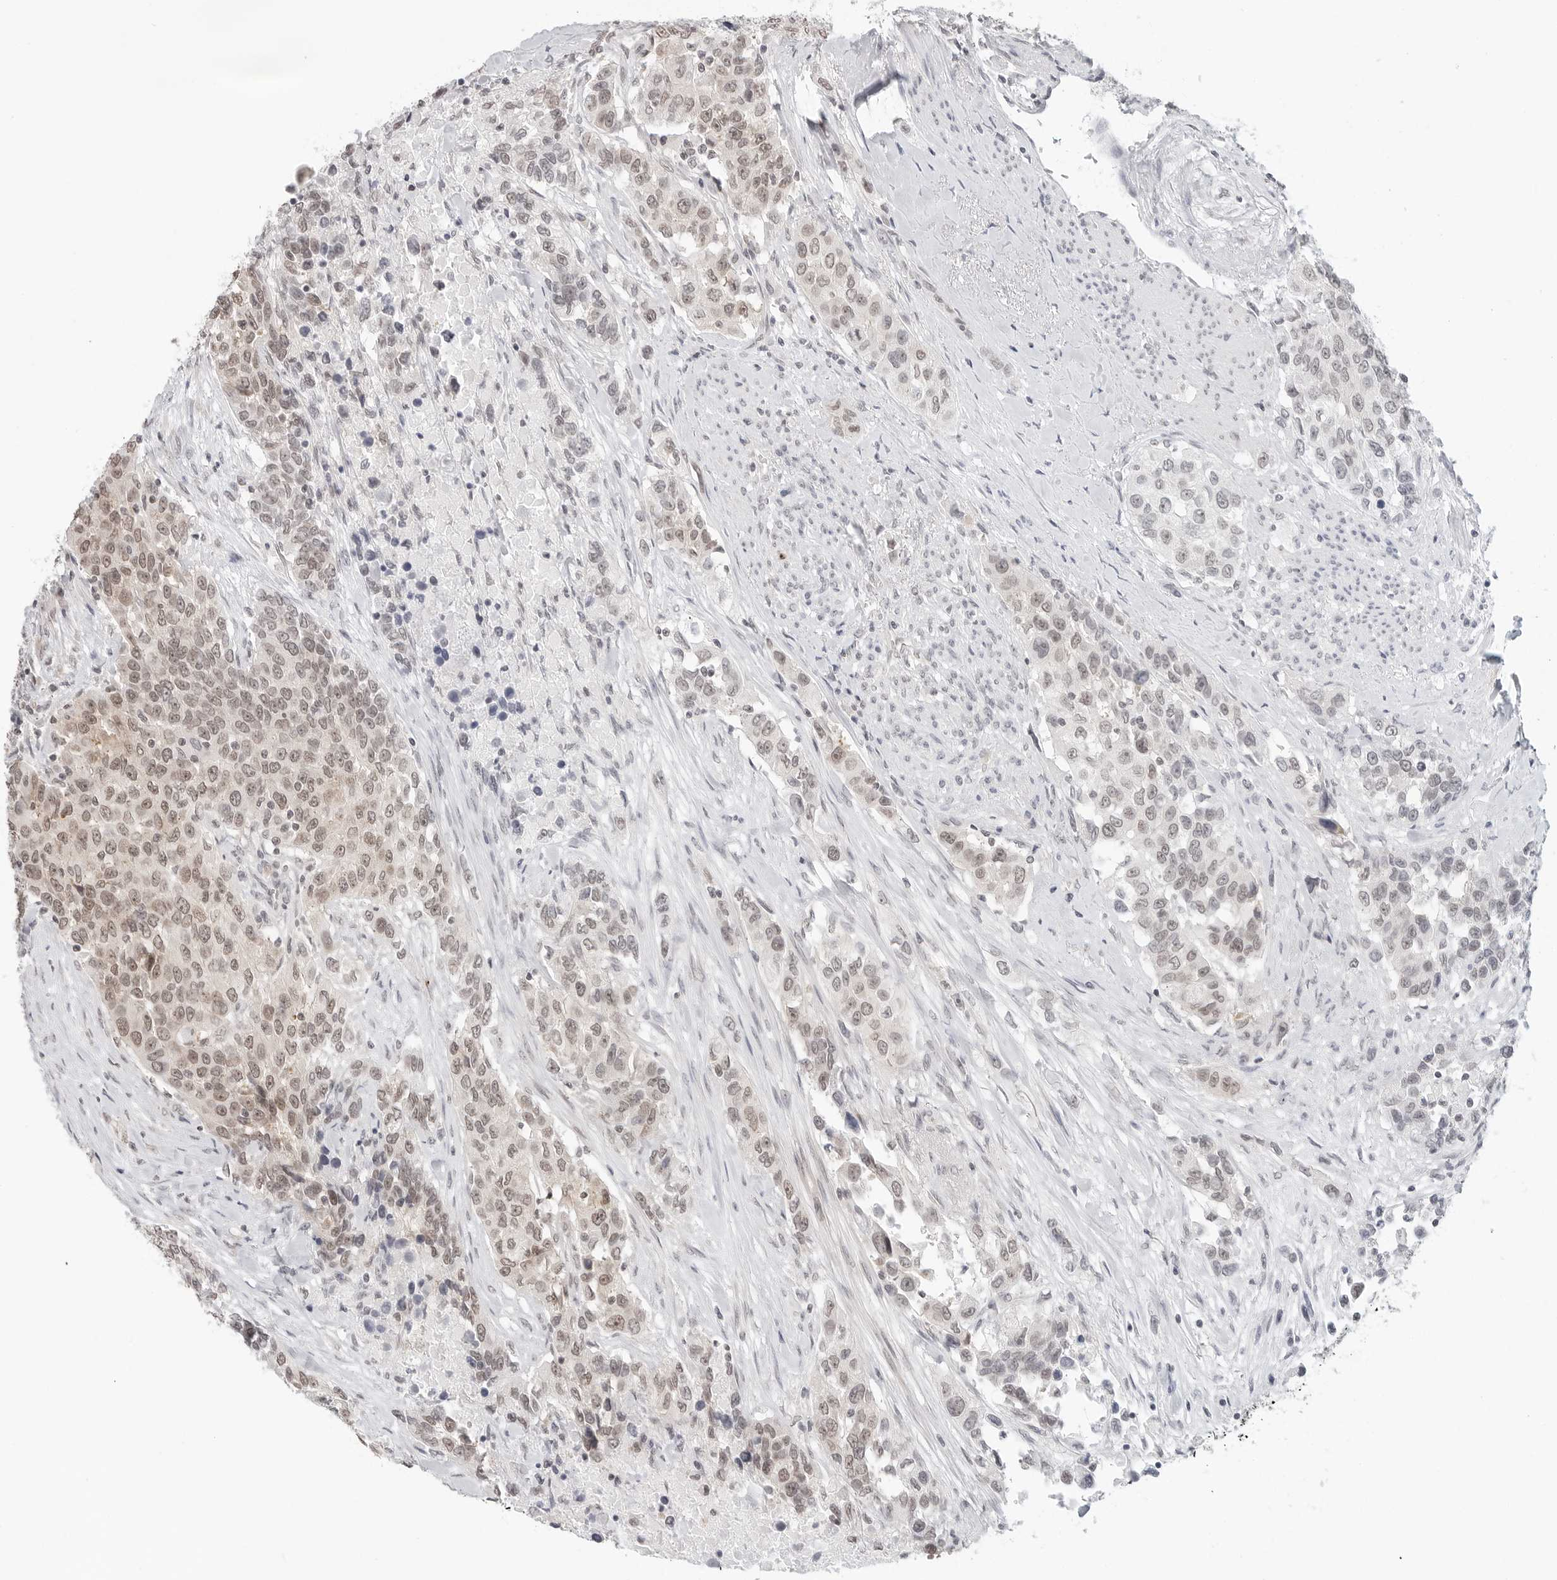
{"staining": {"intensity": "moderate", "quantity": ">75%", "location": "nuclear"}, "tissue": "urothelial cancer", "cell_type": "Tumor cells", "image_type": "cancer", "snomed": [{"axis": "morphology", "description": "Urothelial carcinoma, High grade"}, {"axis": "topography", "description": "Urinary bladder"}], "caption": "Protein expression analysis of human urothelial cancer reveals moderate nuclear positivity in approximately >75% of tumor cells.", "gene": "METAP1", "patient": {"sex": "female", "age": 80}}